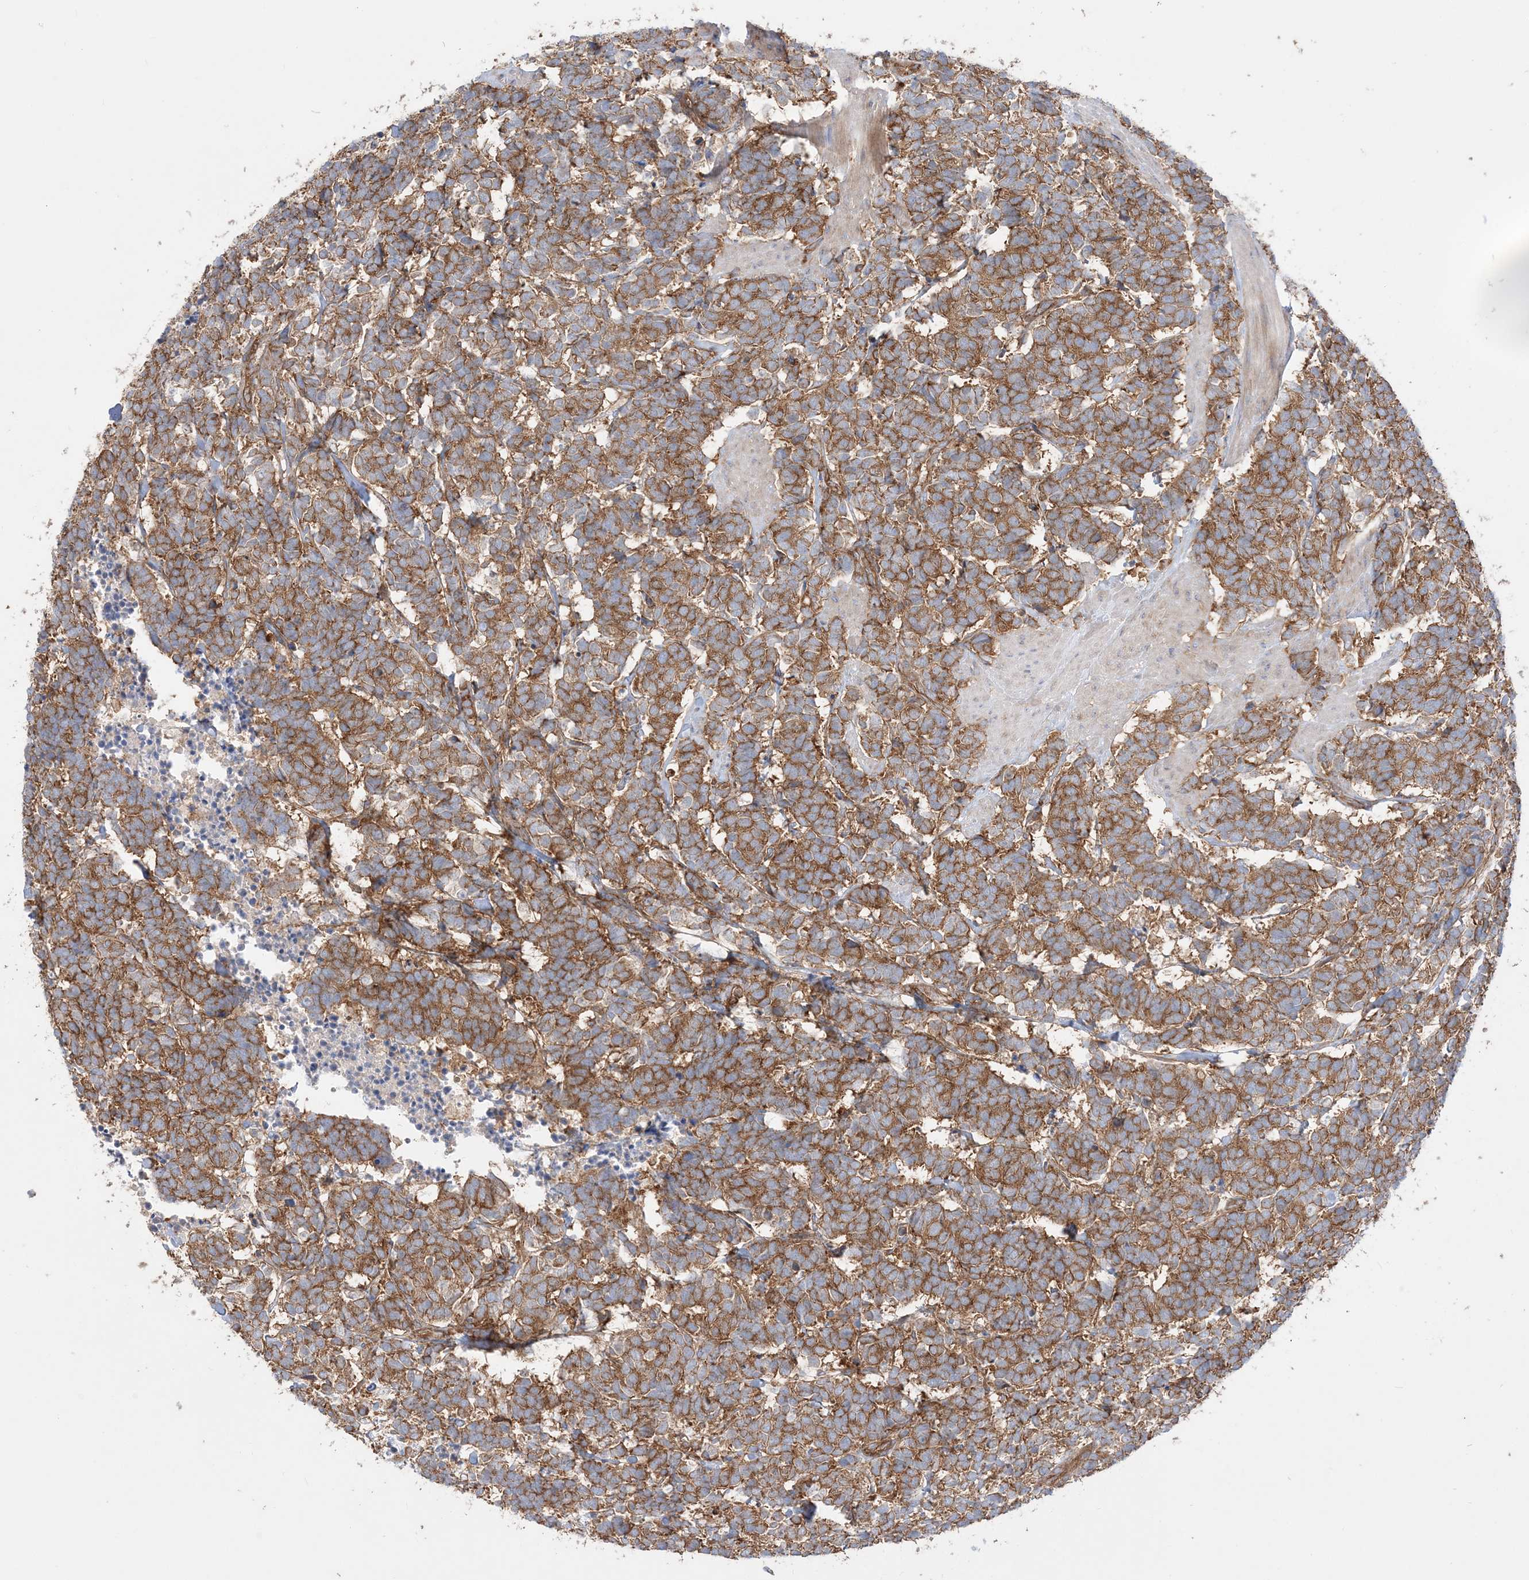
{"staining": {"intensity": "moderate", "quantity": ">75%", "location": "cytoplasmic/membranous"}, "tissue": "carcinoid", "cell_type": "Tumor cells", "image_type": "cancer", "snomed": [{"axis": "morphology", "description": "Carcinoma, NOS"}, {"axis": "morphology", "description": "Carcinoid, malignant, NOS"}, {"axis": "topography", "description": "Urinary bladder"}], "caption": "Carcinoid stained for a protein exhibits moderate cytoplasmic/membranous positivity in tumor cells.", "gene": "TBC1D5", "patient": {"sex": "male", "age": 57}}